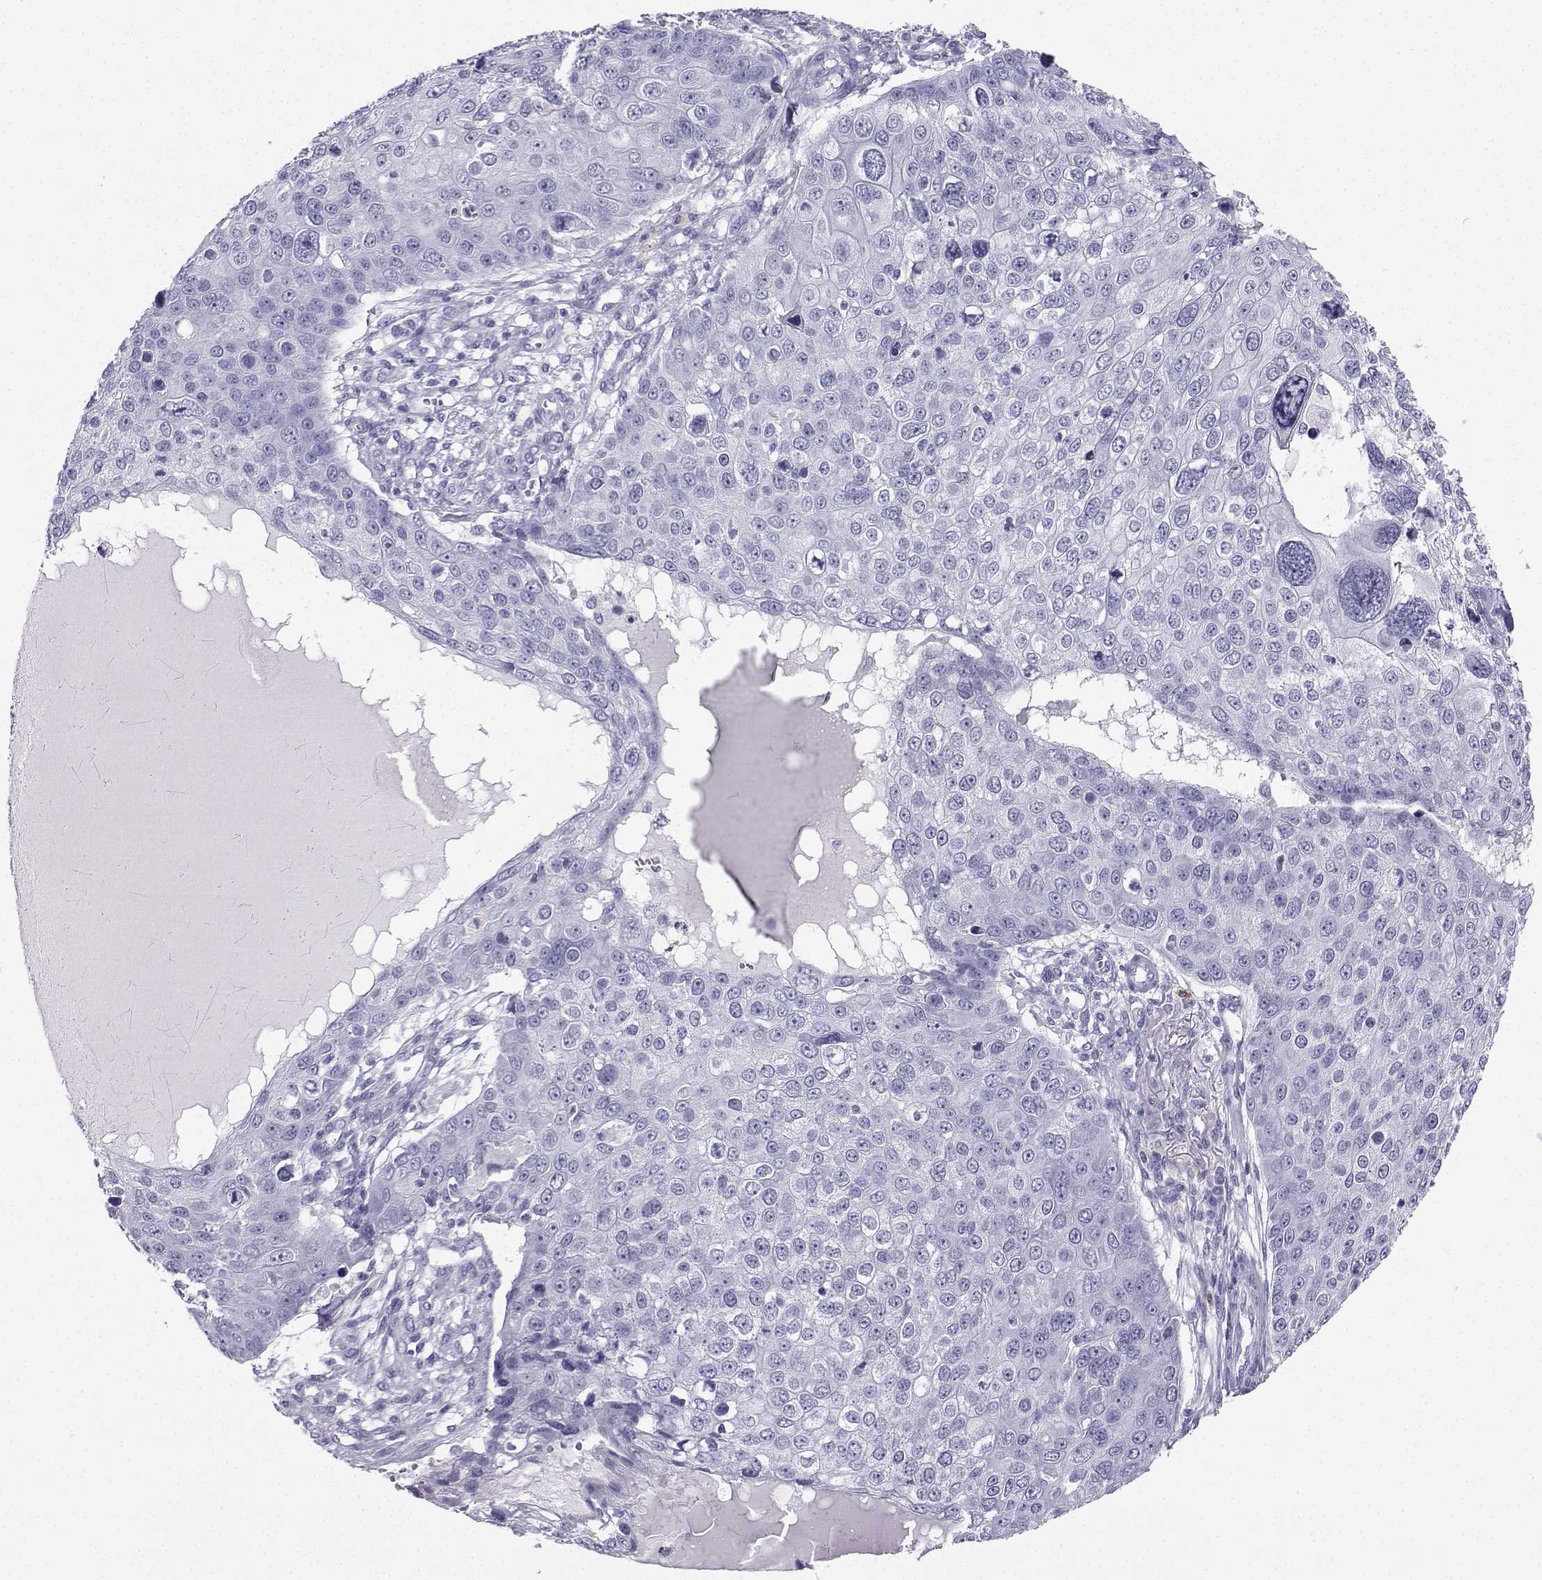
{"staining": {"intensity": "negative", "quantity": "none", "location": "none"}, "tissue": "skin cancer", "cell_type": "Tumor cells", "image_type": "cancer", "snomed": [{"axis": "morphology", "description": "Squamous cell carcinoma, NOS"}, {"axis": "topography", "description": "Skin"}], "caption": "DAB (3,3'-diaminobenzidine) immunohistochemical staining of human skin squamous cell carcinoma exhibits no significant staining in tumor cells.", "gene": "SLC18A2", "patient": {"sex": "male", "age": 71}}